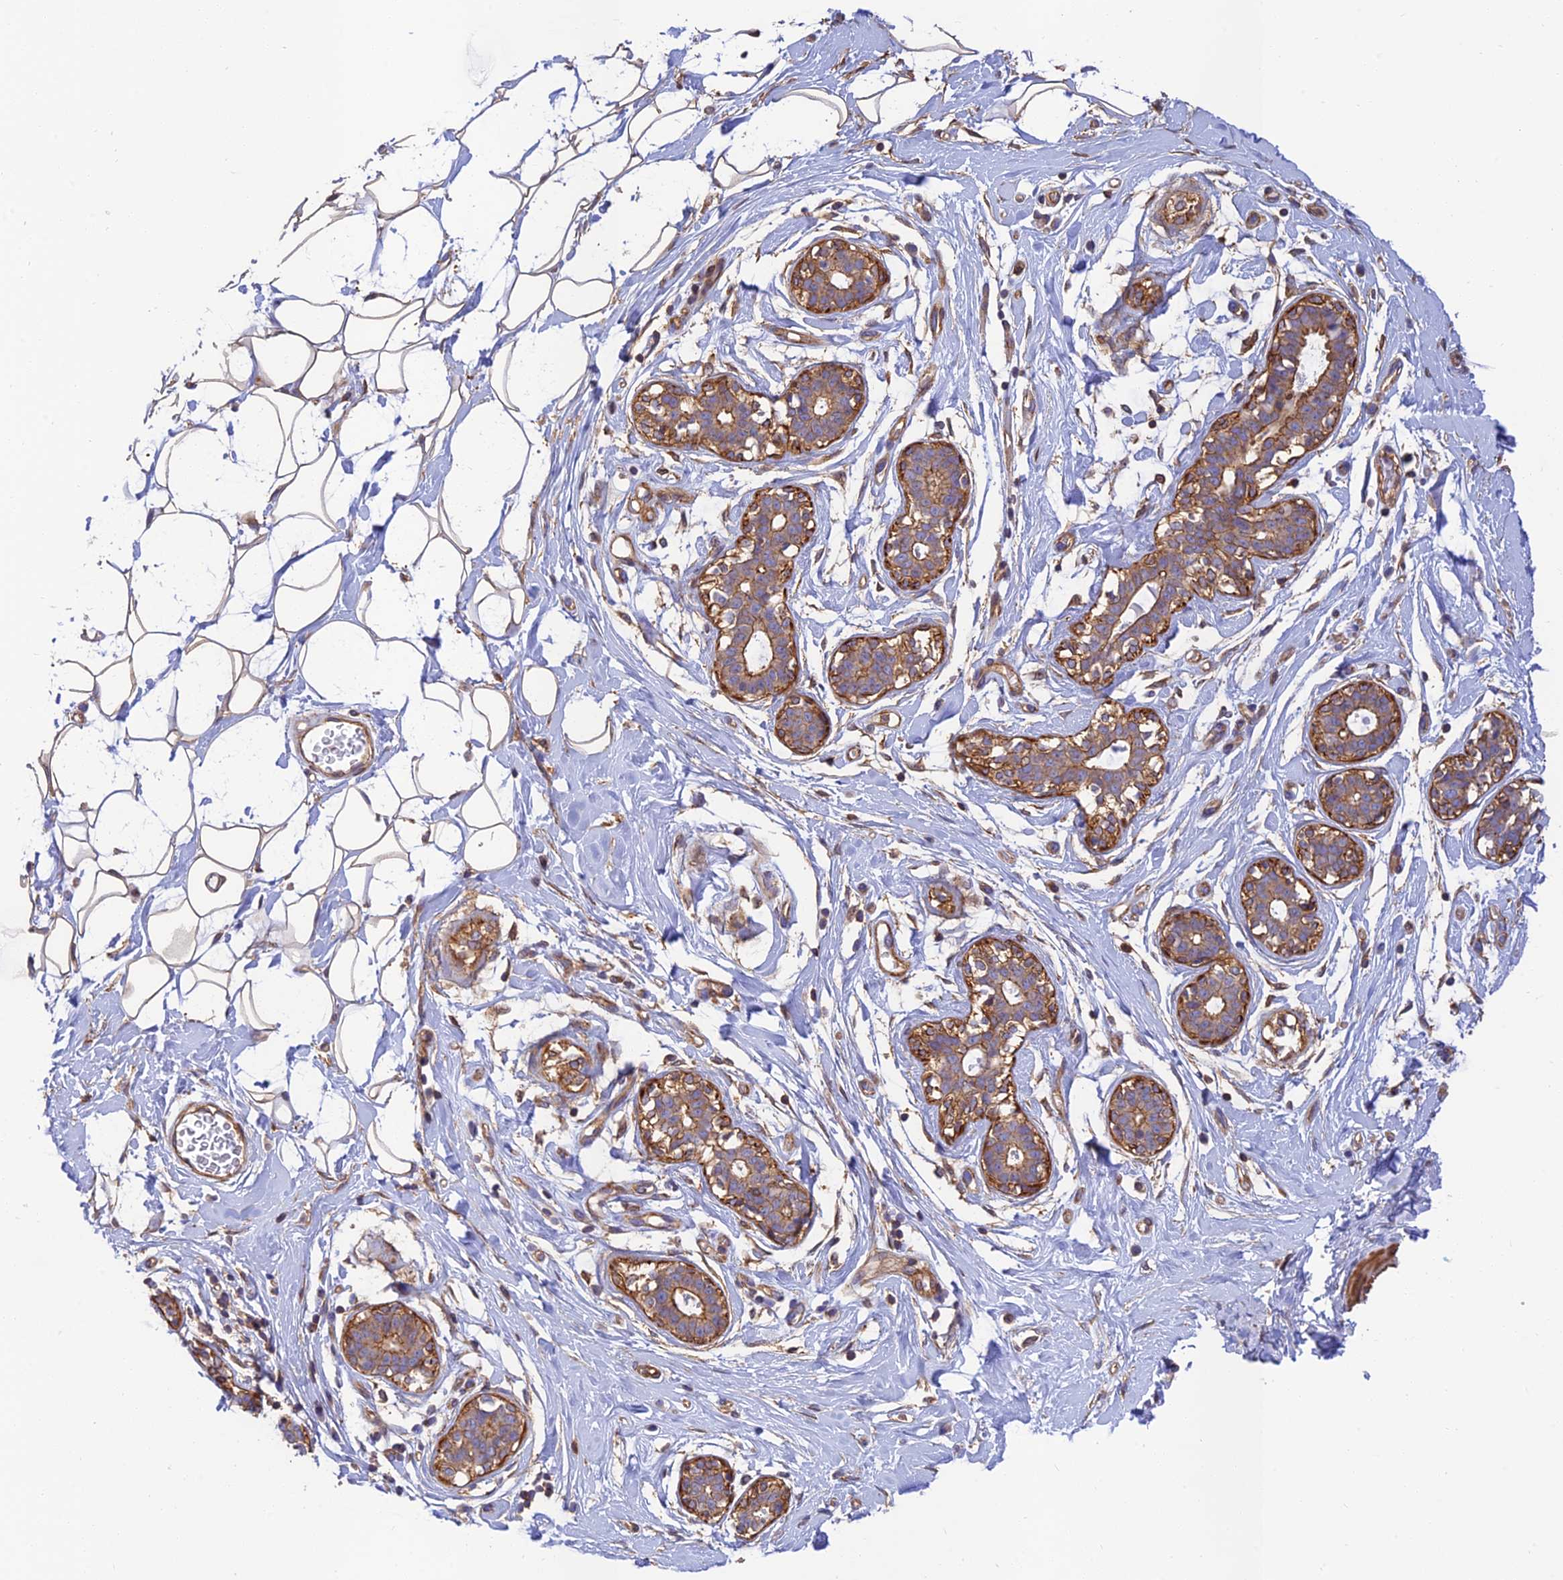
{"staining": {"intensity": "weak", "quantity": ">75%", "location": "cytoplasmic/membranous"}, "tissue": "adipose tissue", "cell_type": "Adipocytes", "image_type": "normal", "snomed": [{"axis": "morphology", "description": "Normal tissue, NOS"}, {"axis": "topography", "description": "Breast"}], "caption": "The image displays a brown stain indicating the presence of a protein in the cytoplasmic/membranous of adipocytes in adipose tissue.", "gene": "PPP1R12C", "patient": {"sex": "female", "age": 26}}